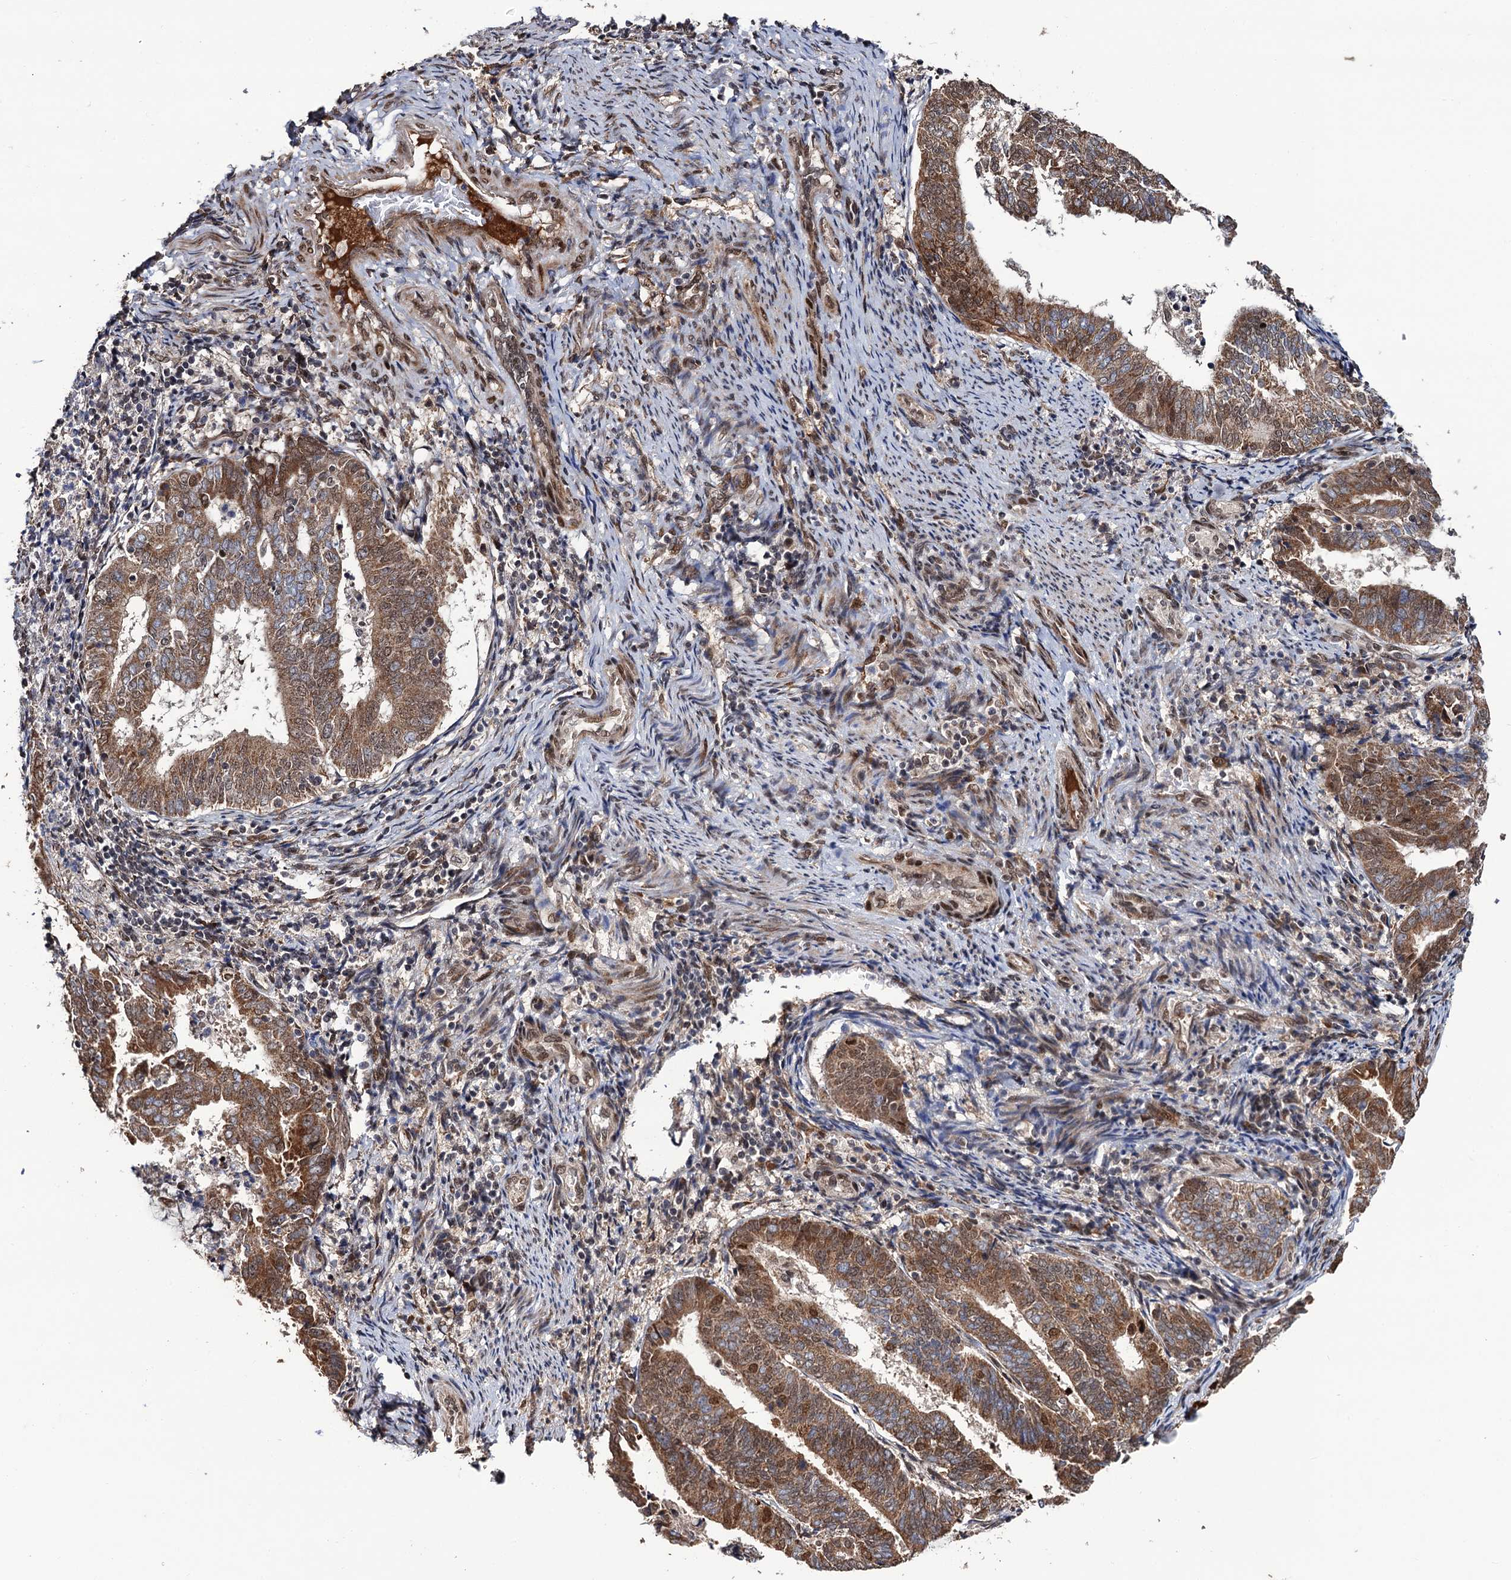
{"staining": {"intensity": "moderate", "quantity": ">75%", "location": "cytoplasmic/membranous,nuclear"}, "tissue": "endometrial cancer", "cell_type": "Tumor cells", "image_type": "cancer", "snomed": [{"axis": "morphology", "description": "Adenocarcinoma, NOS"}, {"axis": "topography", "description": "Endometrium"}], "caption": "A high-resolution micrograph shows immunohistochemistry (IHC) staining of adenocarcinoma (endometrial), which exhibits moderate cytoplasmic/membranous and nuclear staining in approximately >75% of tumor cells.", "gene": "LRRC63", "patient": {"sex": "female", "age": 80}}